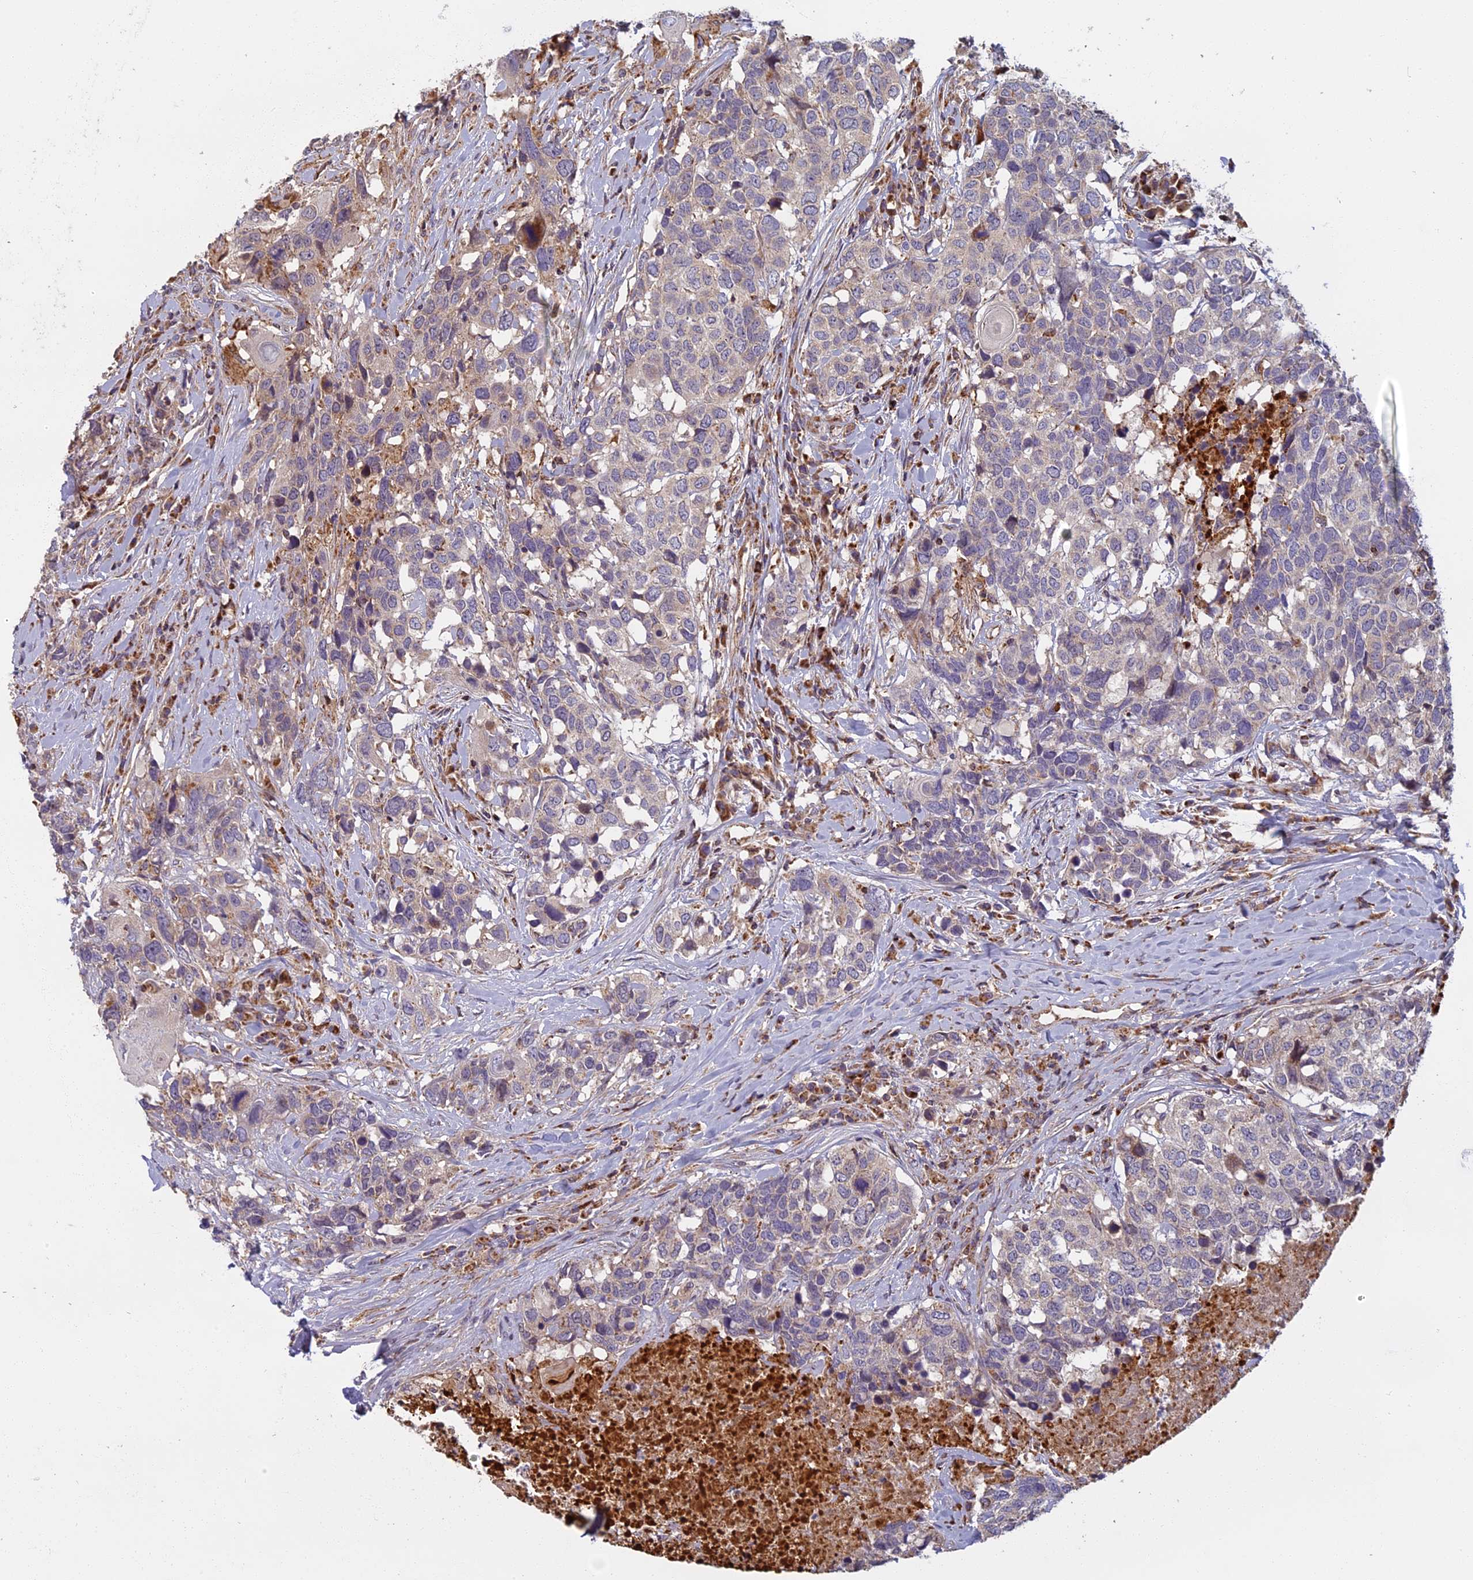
{"staining": {"intensity": "negative", "quantity": "none", "location": "none"}, "tissue": "head and neck cancer", "cell_type": "Tumor cells", "image_type": "cancer", "snomed": [{"axis": "morphology", "description": "Squamous cell carcinoma, NOS"}, {"axis": "topography", "description": "Head-Neck"}], "caption": "Tumor cells show no significant positivity in head and neck cancer (squamous cell carcinoma).", "gene": "EDAR", "patient": {"sex": "male", "age": 66}}